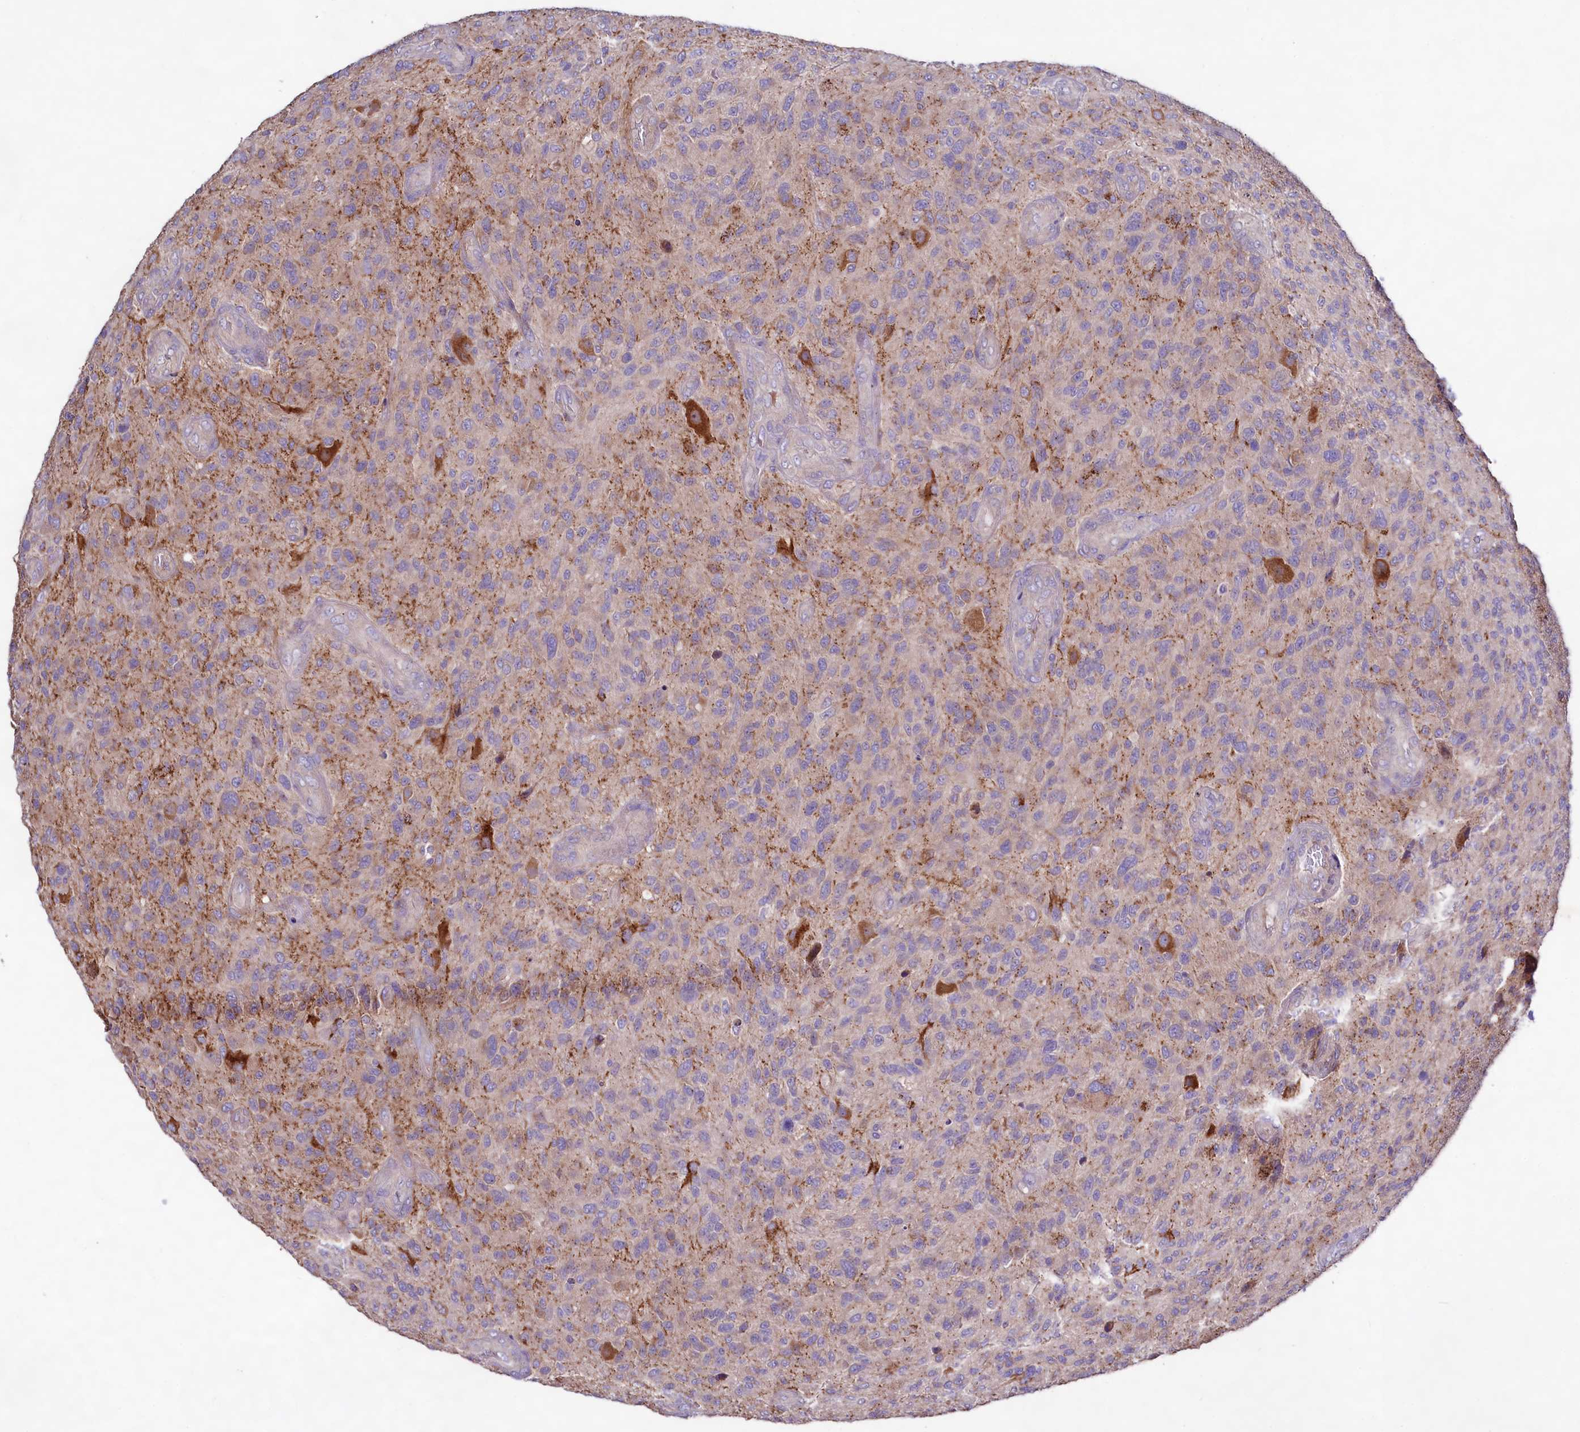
{"staining": {"intensity": "moderate", "quantity": "<25%", "location": "cytoplasmic/membranous"}, "tissue": "glioma", "cell_type": "Tumor cells", "image_type": "cancer", "snomed": [{"axis": "morphology", "description": "Glioma, malignant, High grade"}, {"axis": "topography", "description": "Brain"}], "caption": "Tumor cells reveal moderate cytoplasmic/membranous positivity in approximately <25% of cells in malignant high-grade glioma.", "gene": "DMXL2", "patient": {"sex": "male", "age": 47}}